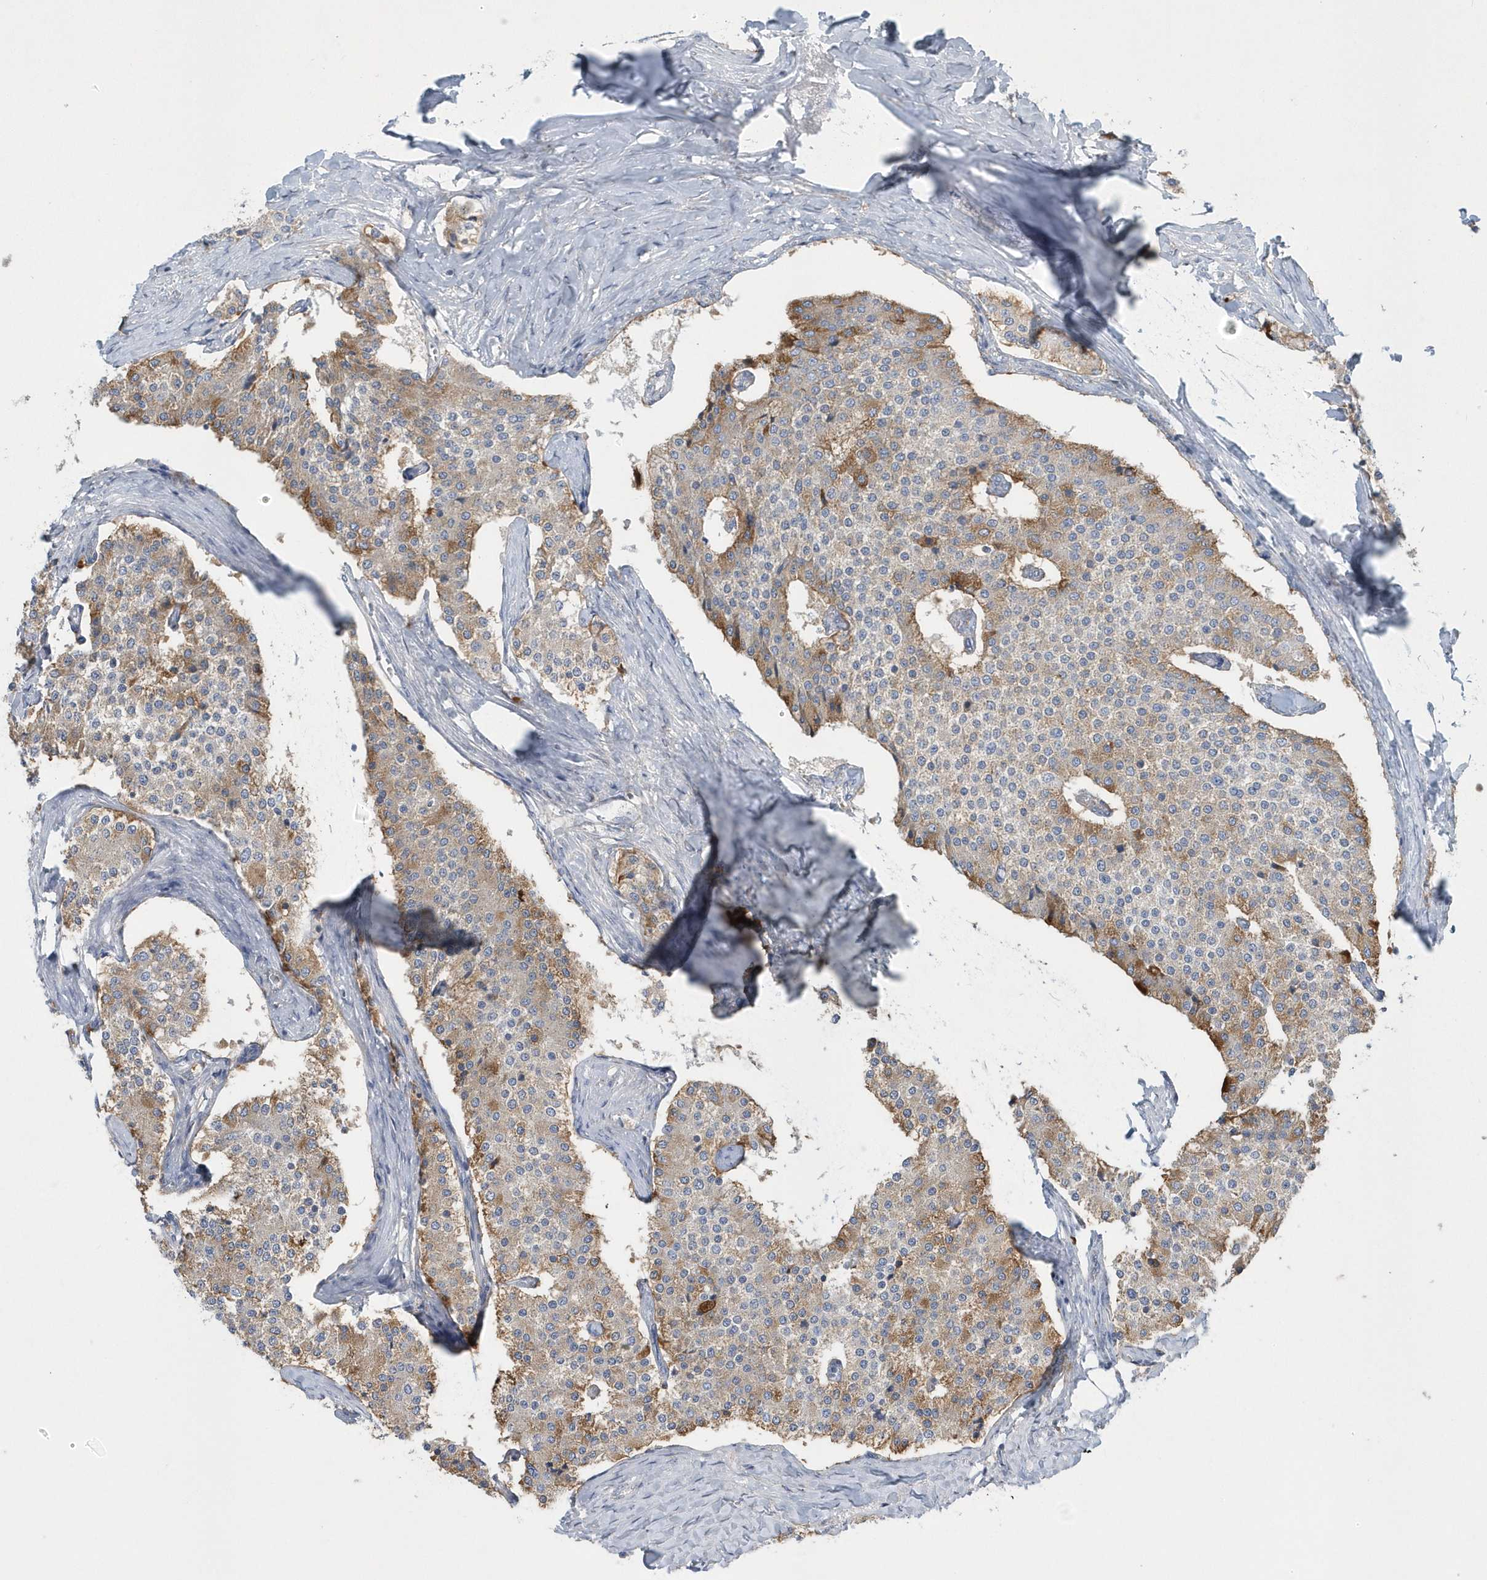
{"staining": {"intensity": "moderate", "quantity": "25%-75%", "location": "cytoplasmic/membranous"}, "tissue": "carcinoid", "cell_type": "Tumor cells", "image_type": "cancer", "snomed": [{"axis": "morphology", "description": "Carcinoid, malignant, NOS"}, {"axis": "topography", "description": "Colon"}], "caption": "An image of human carcinoid (malignant) stained for a protein reveals moderate cytoplasmic/membranous brown staining in tumor cells.", "gene": "SPATA18", "patient": {"sex": "female", "age": 52}}